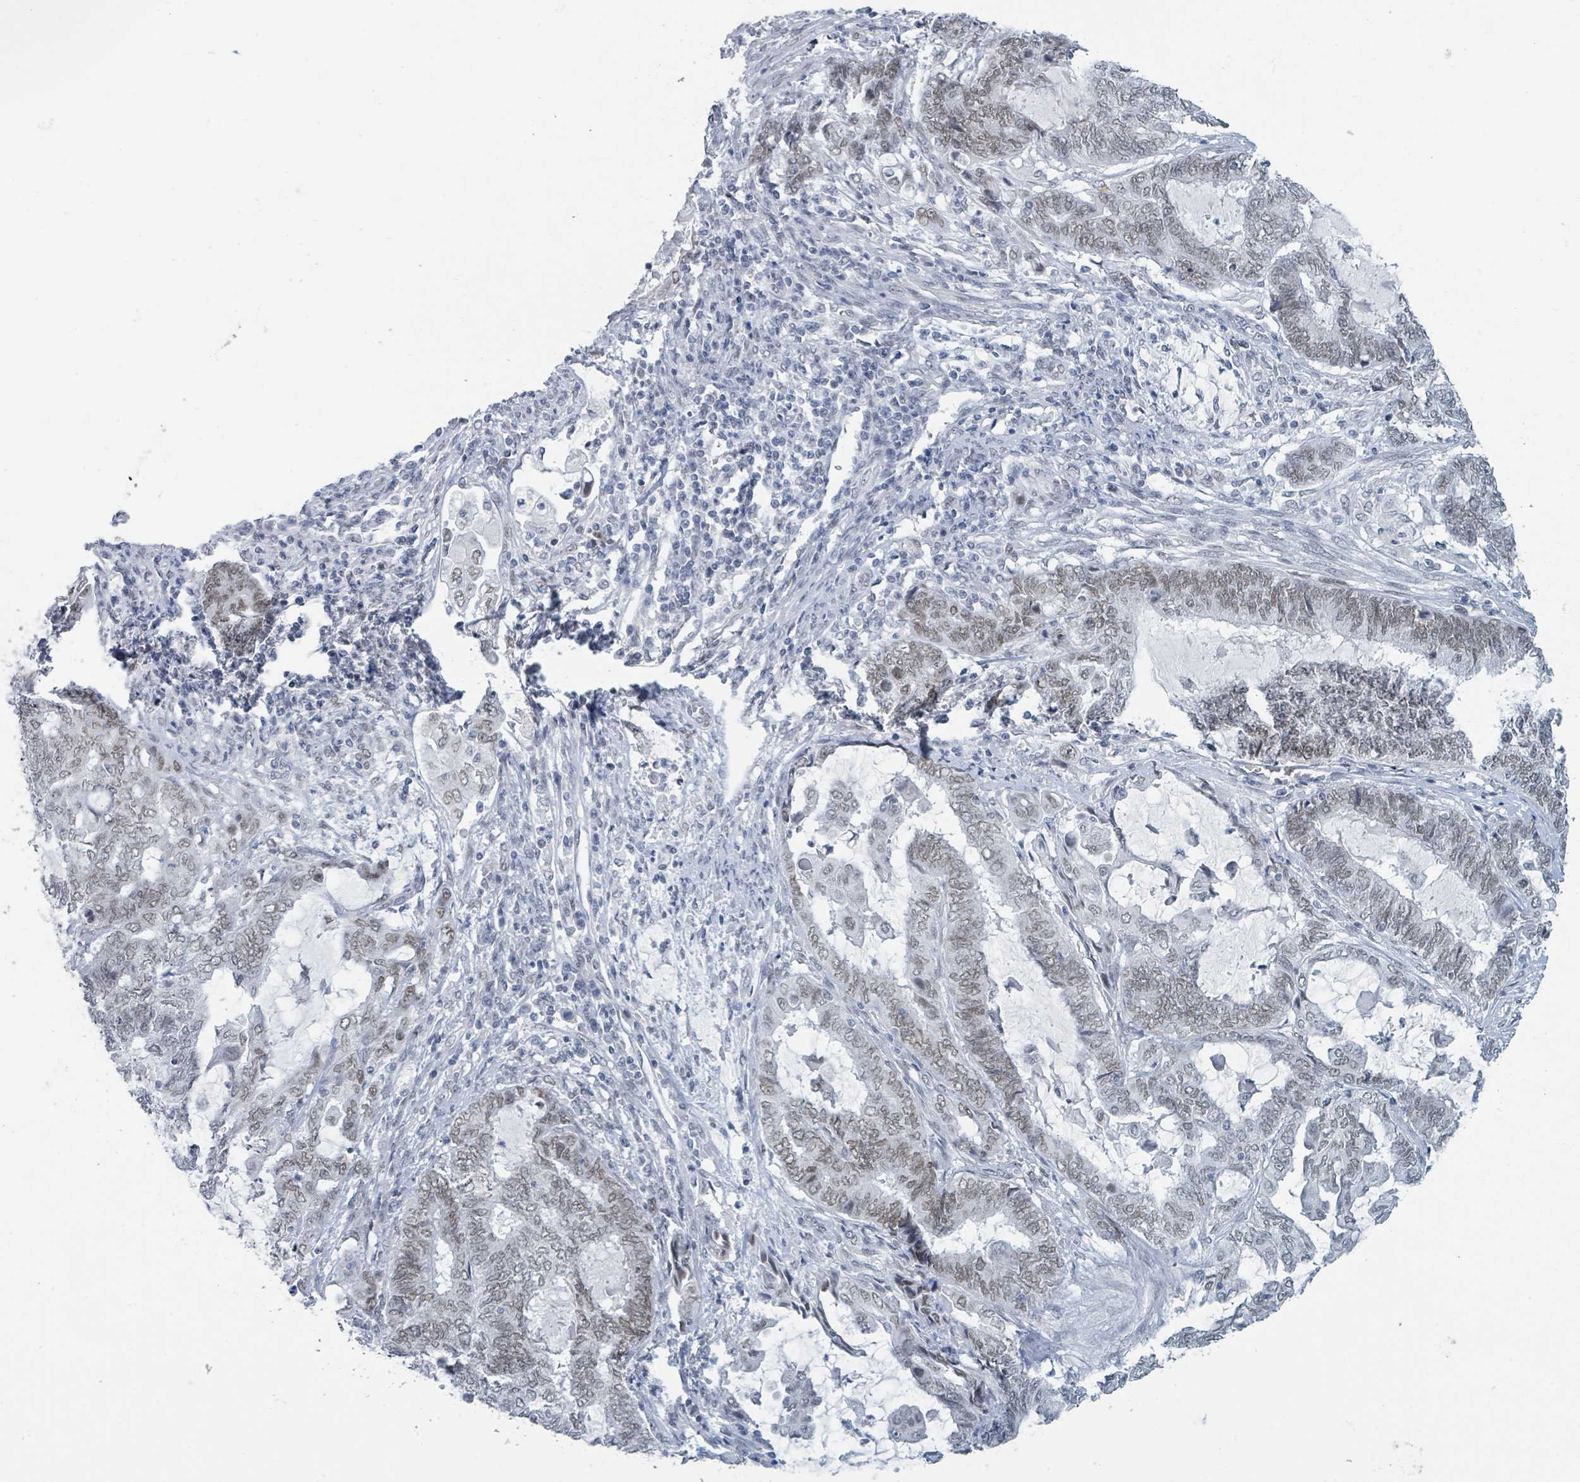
{"staining": {"intensity": "weak", "quantity": "25%-75%", "location": "nuclear"}, "tissue": "endometrial cancer", "cell_type": "Tumor cells", "image_type": "cancer", "snomed": [{"axis": "morphology", "description": "Adenocarcinoma, NOS"}, {"axis": "topography", "description": "Uterus"}, {"axis": "topography", "description": "Endometrium"}], "caption": "DAB (3,3'-diaminobenzidine) immunohistochemical staining of adenocarcinoma (endometrial) displays weak nuclear protein expression in about 25%-75% of tumor cells.", "gene": "EHMT2", "patient": {"sex": "female", "age": 70}}